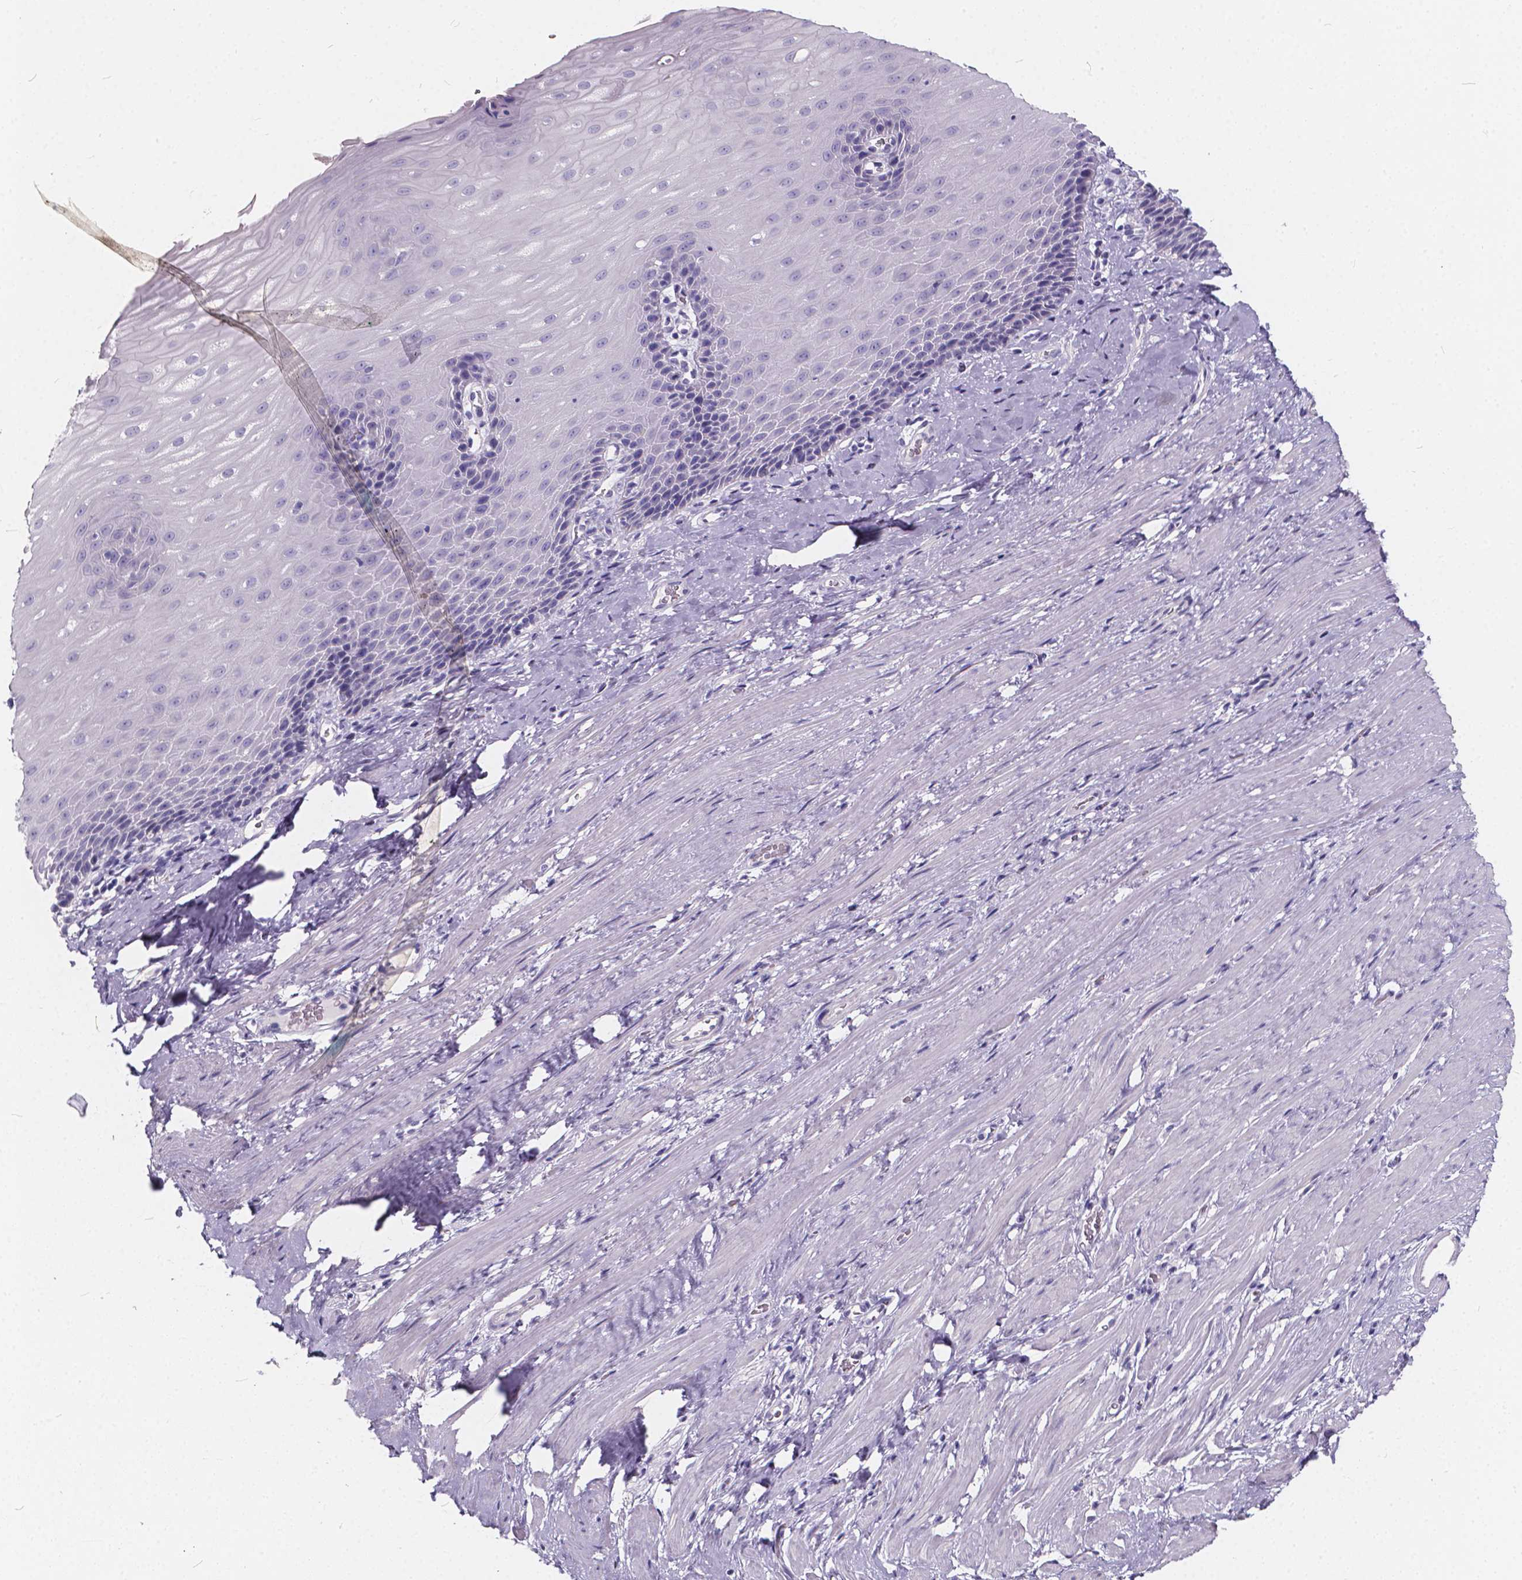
{"staining": {"intensity": "negative", "quantity": "none", "location": "none"}, "tissue": "esophagus", "cell_type": "Squamous epithelial cells", "image_type": "normal", "snomed": [{"axis": "morphology", "description": "Normal tissue, NOS"}, {"axis": "topography", "description": "Esophagus"}], "caption": "Protein analysis of benign esophagus displays no significant staining in squamous epithelial cells. The staining is performed using DAB (3,3'-diaminobenzidine) brown chromogen with nuclei counter-stained in using hematoxylin.", "gene": "SPEF2", "patient": {"sex": "male", "age": 64}}